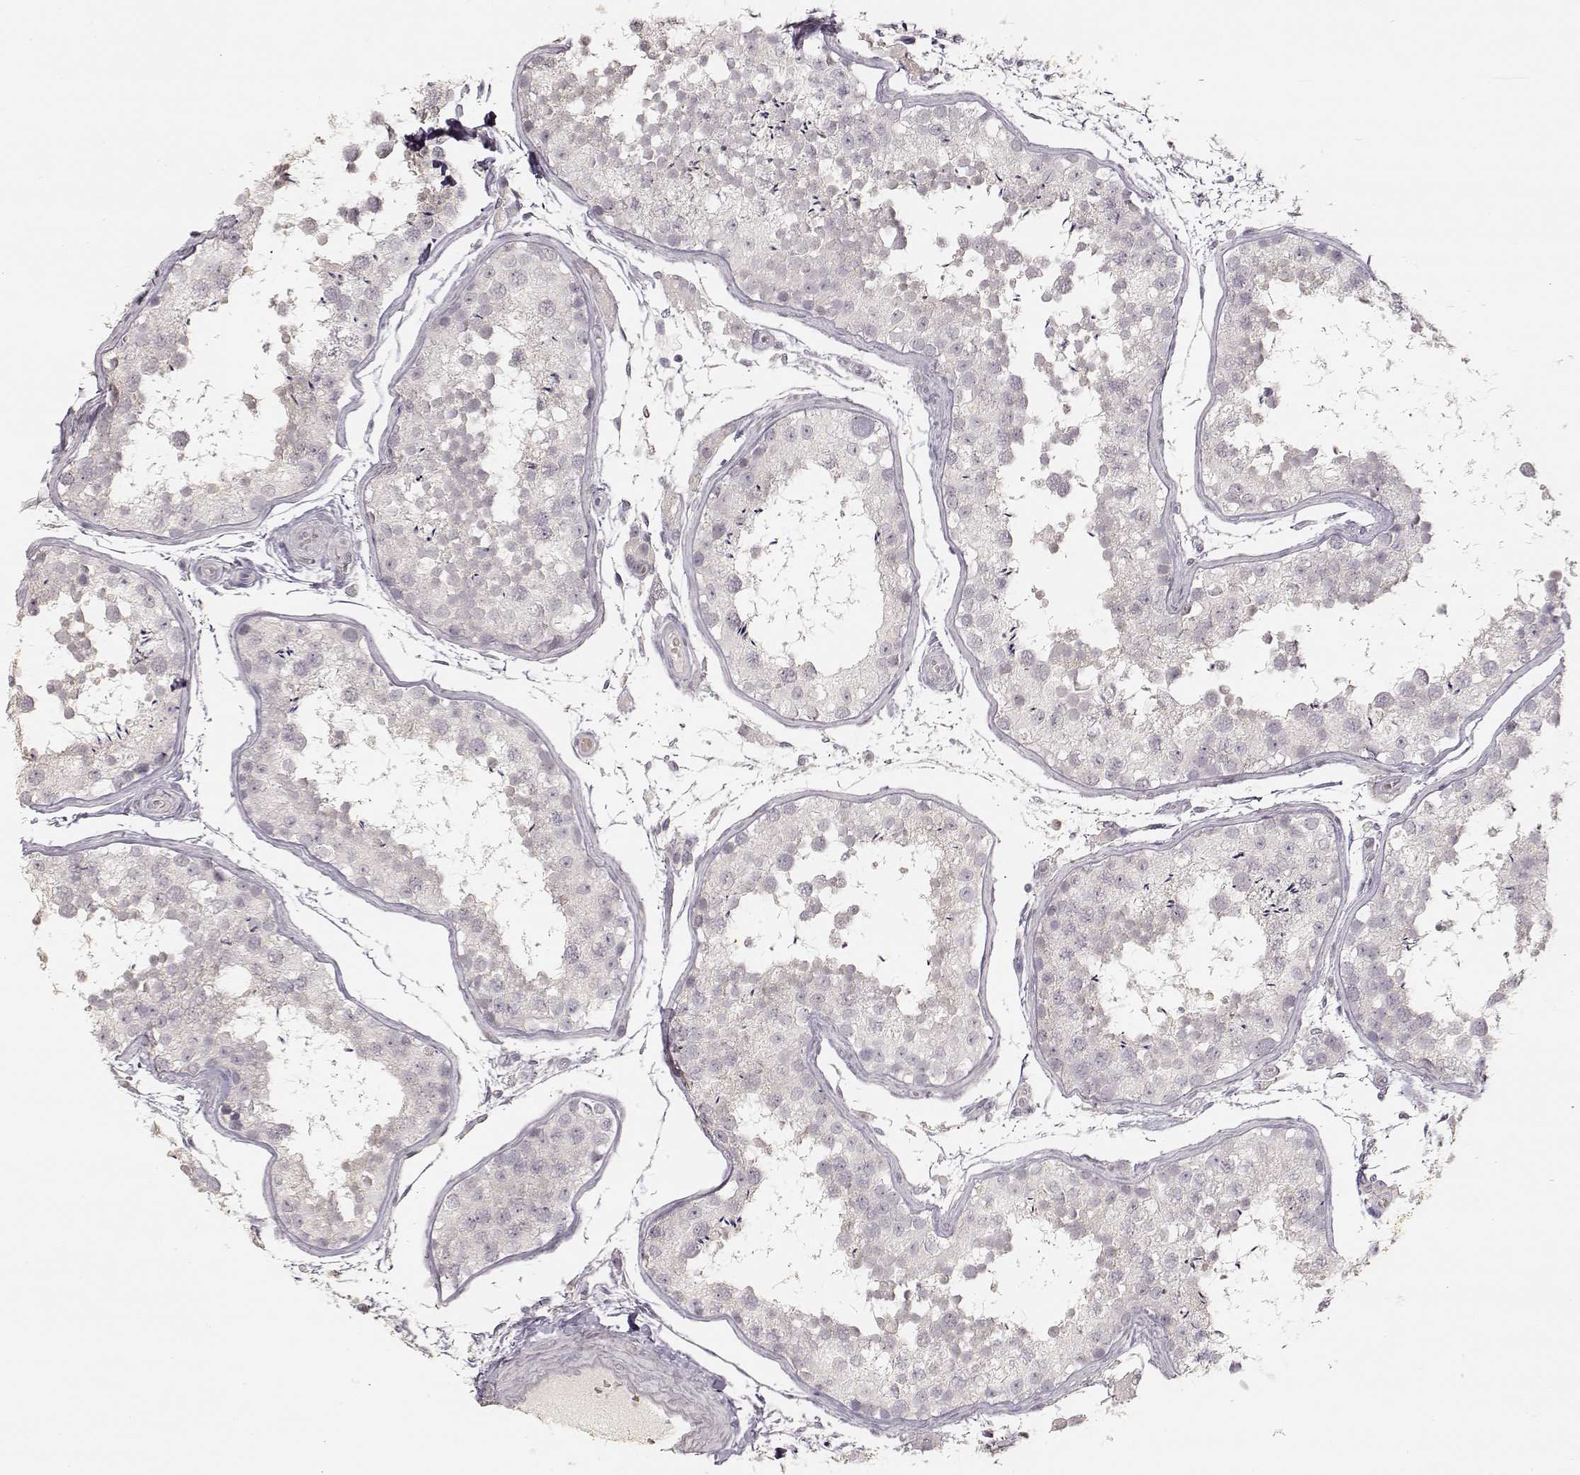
{"staining": {"intensity": "negative", "quantity": "none", "location": "none"}, "tissue": "testis", "cell_type": "Cells in seminiferous ducts", "image_type": "normal", "snomed": [{"axis": "morphology", "description": "Normal tissue, NOS"}, {"axis": "topography", "description": "Testis"}], "caption": "DAB immunohistochemical staining of benign testis demonstrates no significant staining in cells in seminiferous ducts. (Stains: DAB immunohistochemistry (IHC) with hematoxylin counter stain, Microscopy: brightfield microscopy at high magnification).", "gene": "LAMC2", "patient": {"sex": "male", "age": 29}}